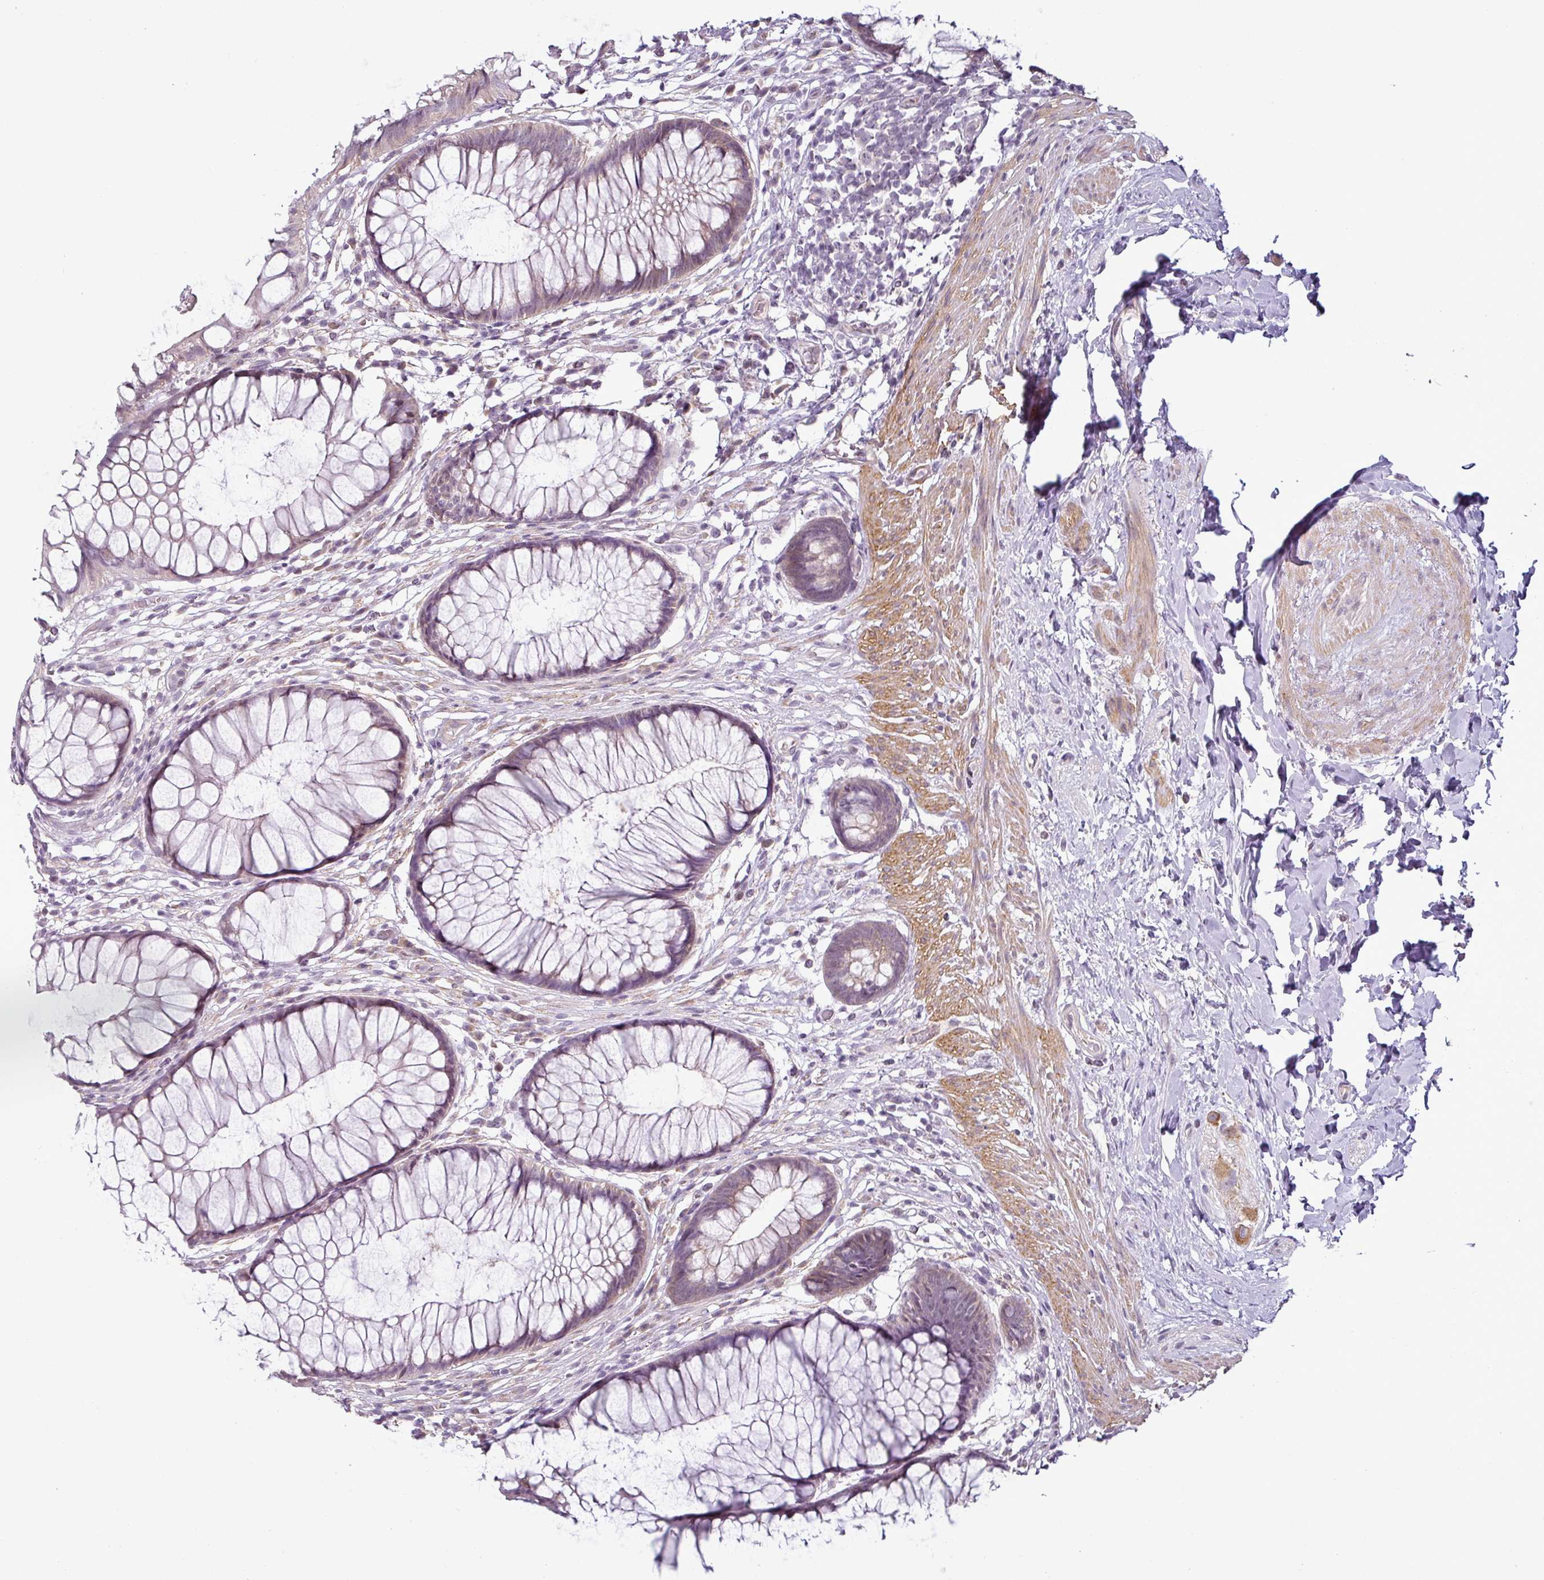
{"staining": {"intensity": "weak", "quantity": "25%-75%", "location": "cytoplasmic/membranous"}, "tissue": "rectum", "cell_type": "Glandular cells", "image_type": "normal", "snomed": [{"axis": "morphology", "description": "Normal tissue, NOS"}, {"axis": "topography", "description": "Smooth muscle"}, {"axis": "topography", "description": "Rectum"}], "caption": "Protein expression analysis of unremarkable human rectum reveals weak cytoplasmic/membranous staining in approximately 25%-75% of glandular cells. Ihc stains the protein in brown and the nuclei are stained blue.", "gene": "OR52D1", "patient": {"sex": "male", "age": 53}}